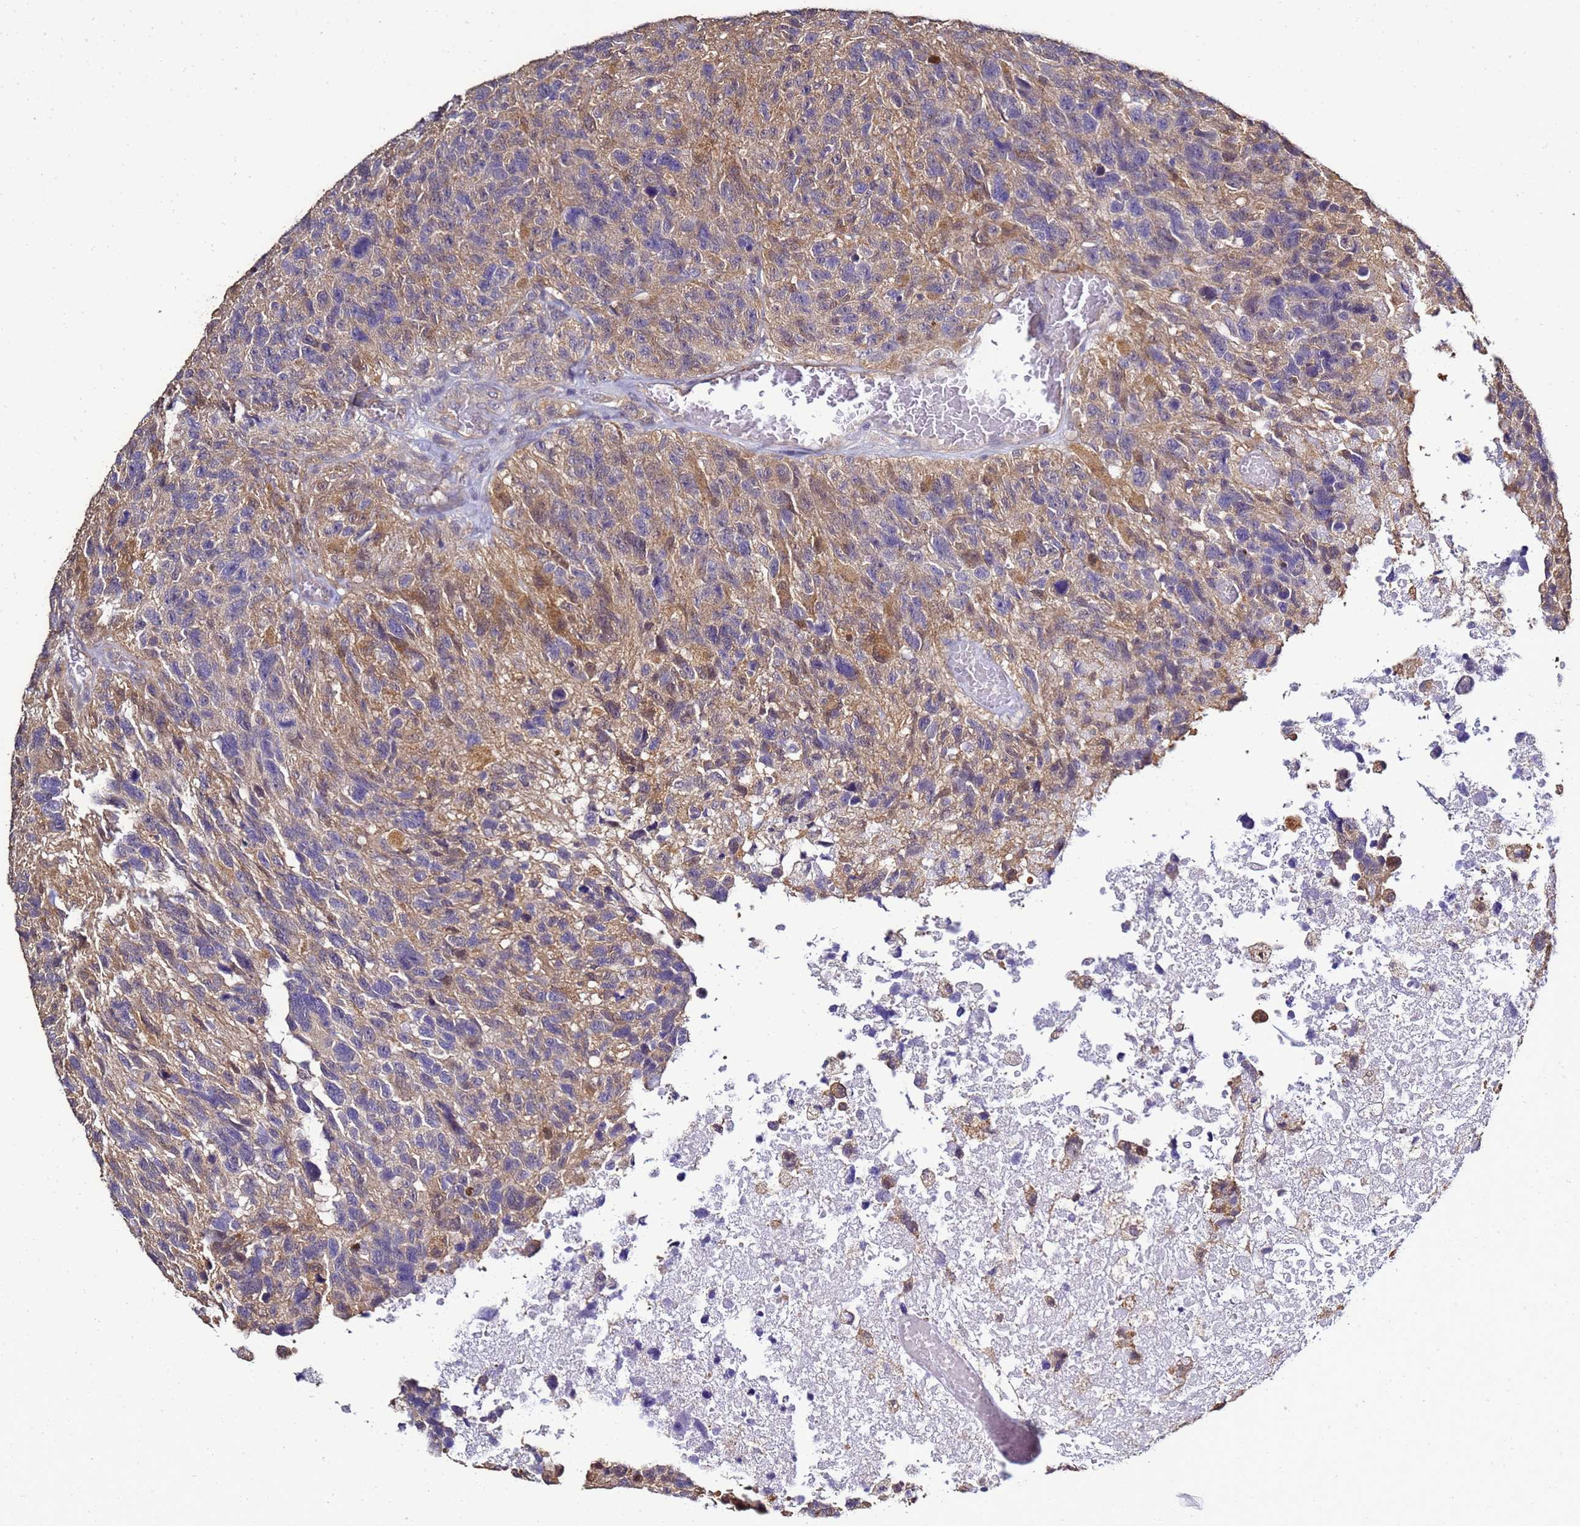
{"staining": {"intensity": "weak", "quantity": "<25%", "location": "cytoplasmic/membranous"}, "tissue": "glioma", "cell_type": "Tumor cells", "image_type": "cancer", "snomed": [{"axis": "morphology", "description": "Glioma, malignant, High grade"}, {"axis": "topography", "description": "Brain"}], "caption": "Tumor cells show no significant expression in high-grade glioma (malignant).", "gene": "ENOPH1", "patient": {"sex": "male", "age": 69}}